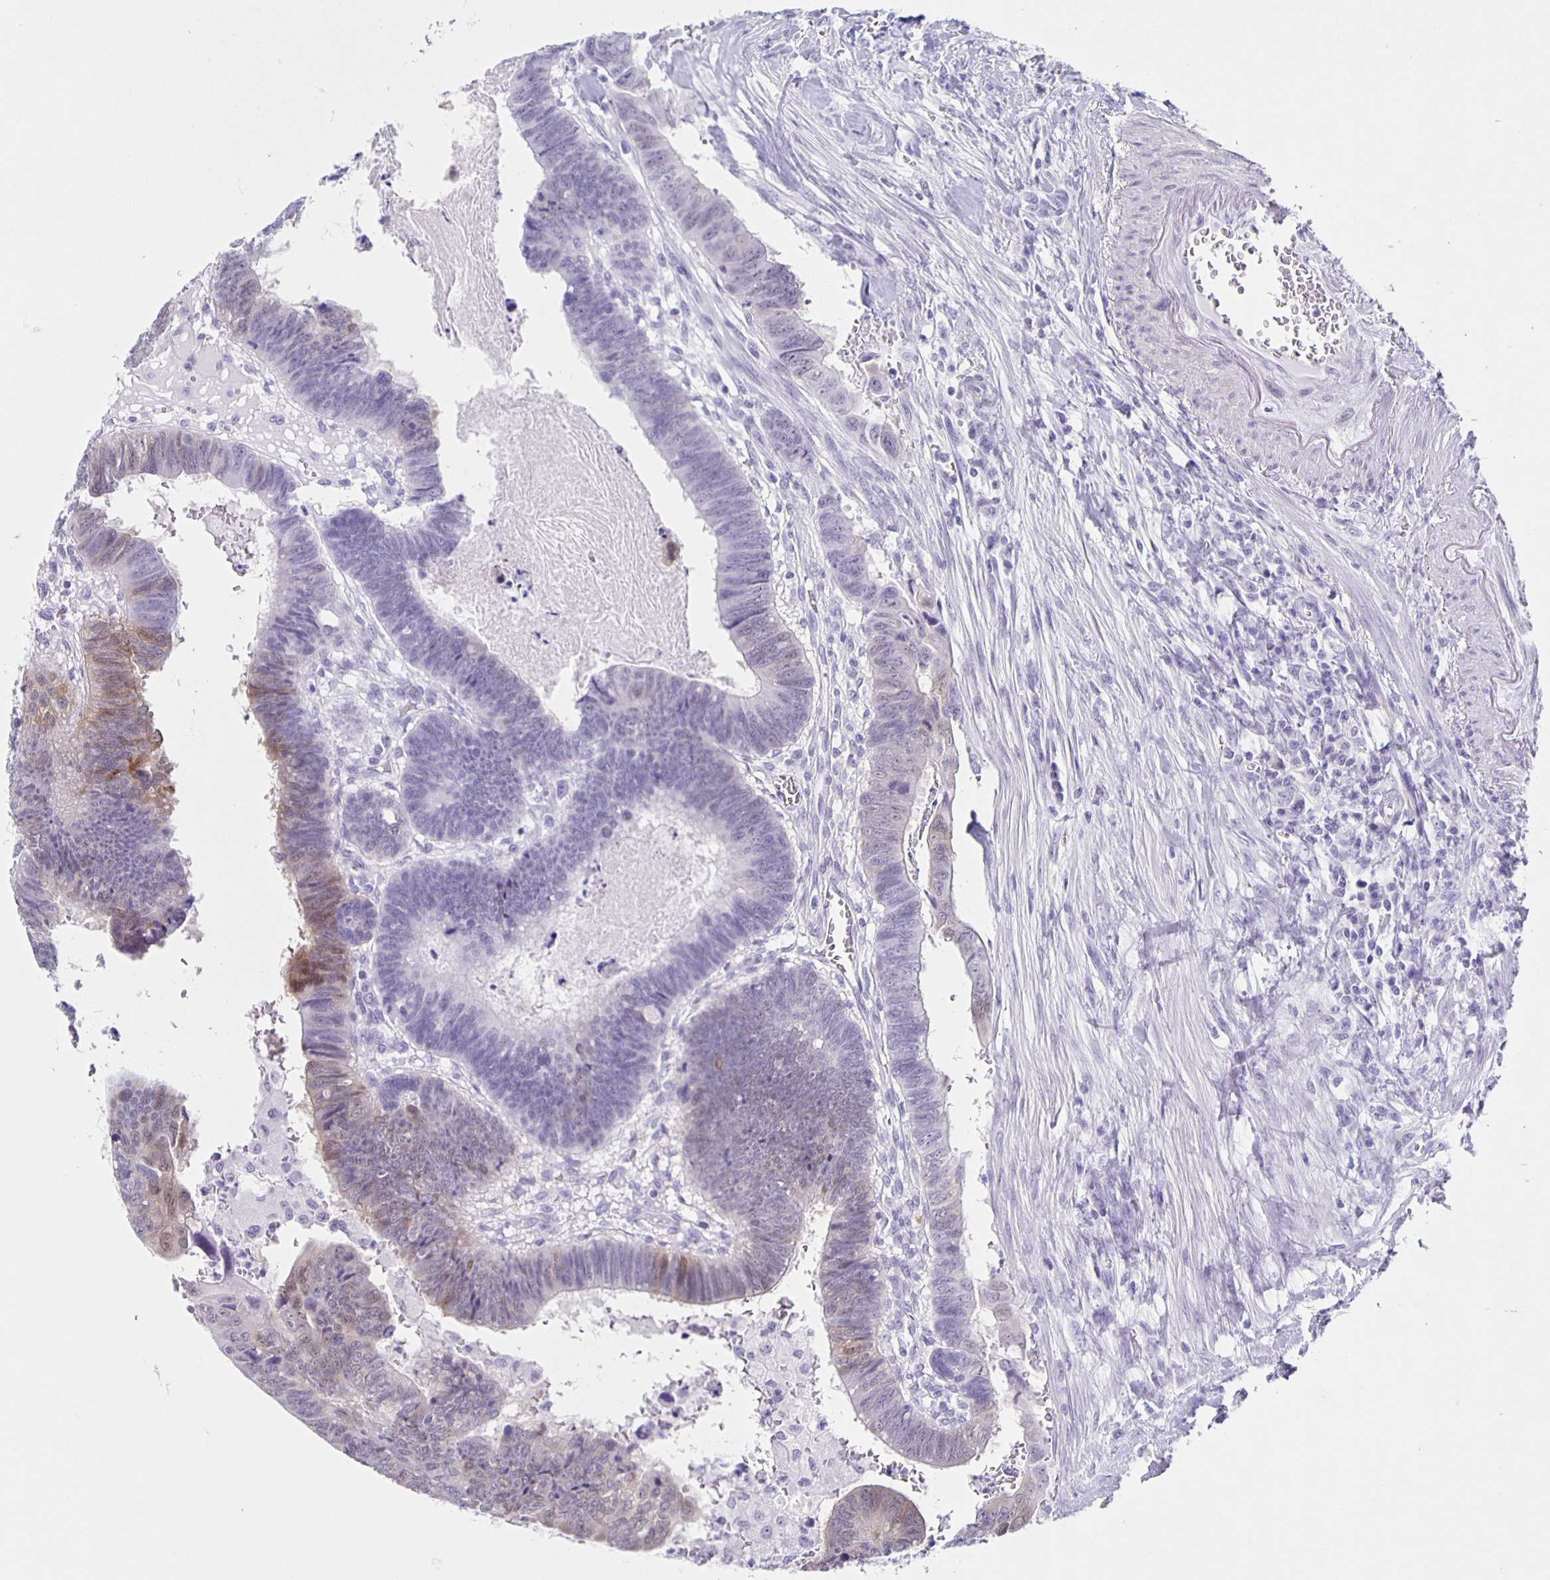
{"staining": {"intensity": "weak", "quantity": "<25%", "location": "cytoplasmic/membranous"}, "tissue": "colorectal cancer", "cell_type": "Tumor cells", "image_type": "cancer", "snomed": [{"axis": "morphology", "description": "Adenocarcinoma, NOS"}, {"axis": "topography", "description": "Colon"}], "caption": "High magnification brightfield microscopy of colorectal adenocarcinoma stained with DAB (3,3'-diaminobenzidine) (brown) and counterstained with hematoxylin (blue): tumor cells show no significant positivity.", "gene": "TPPP", "patient": {"sex": "male", "age": 62}}